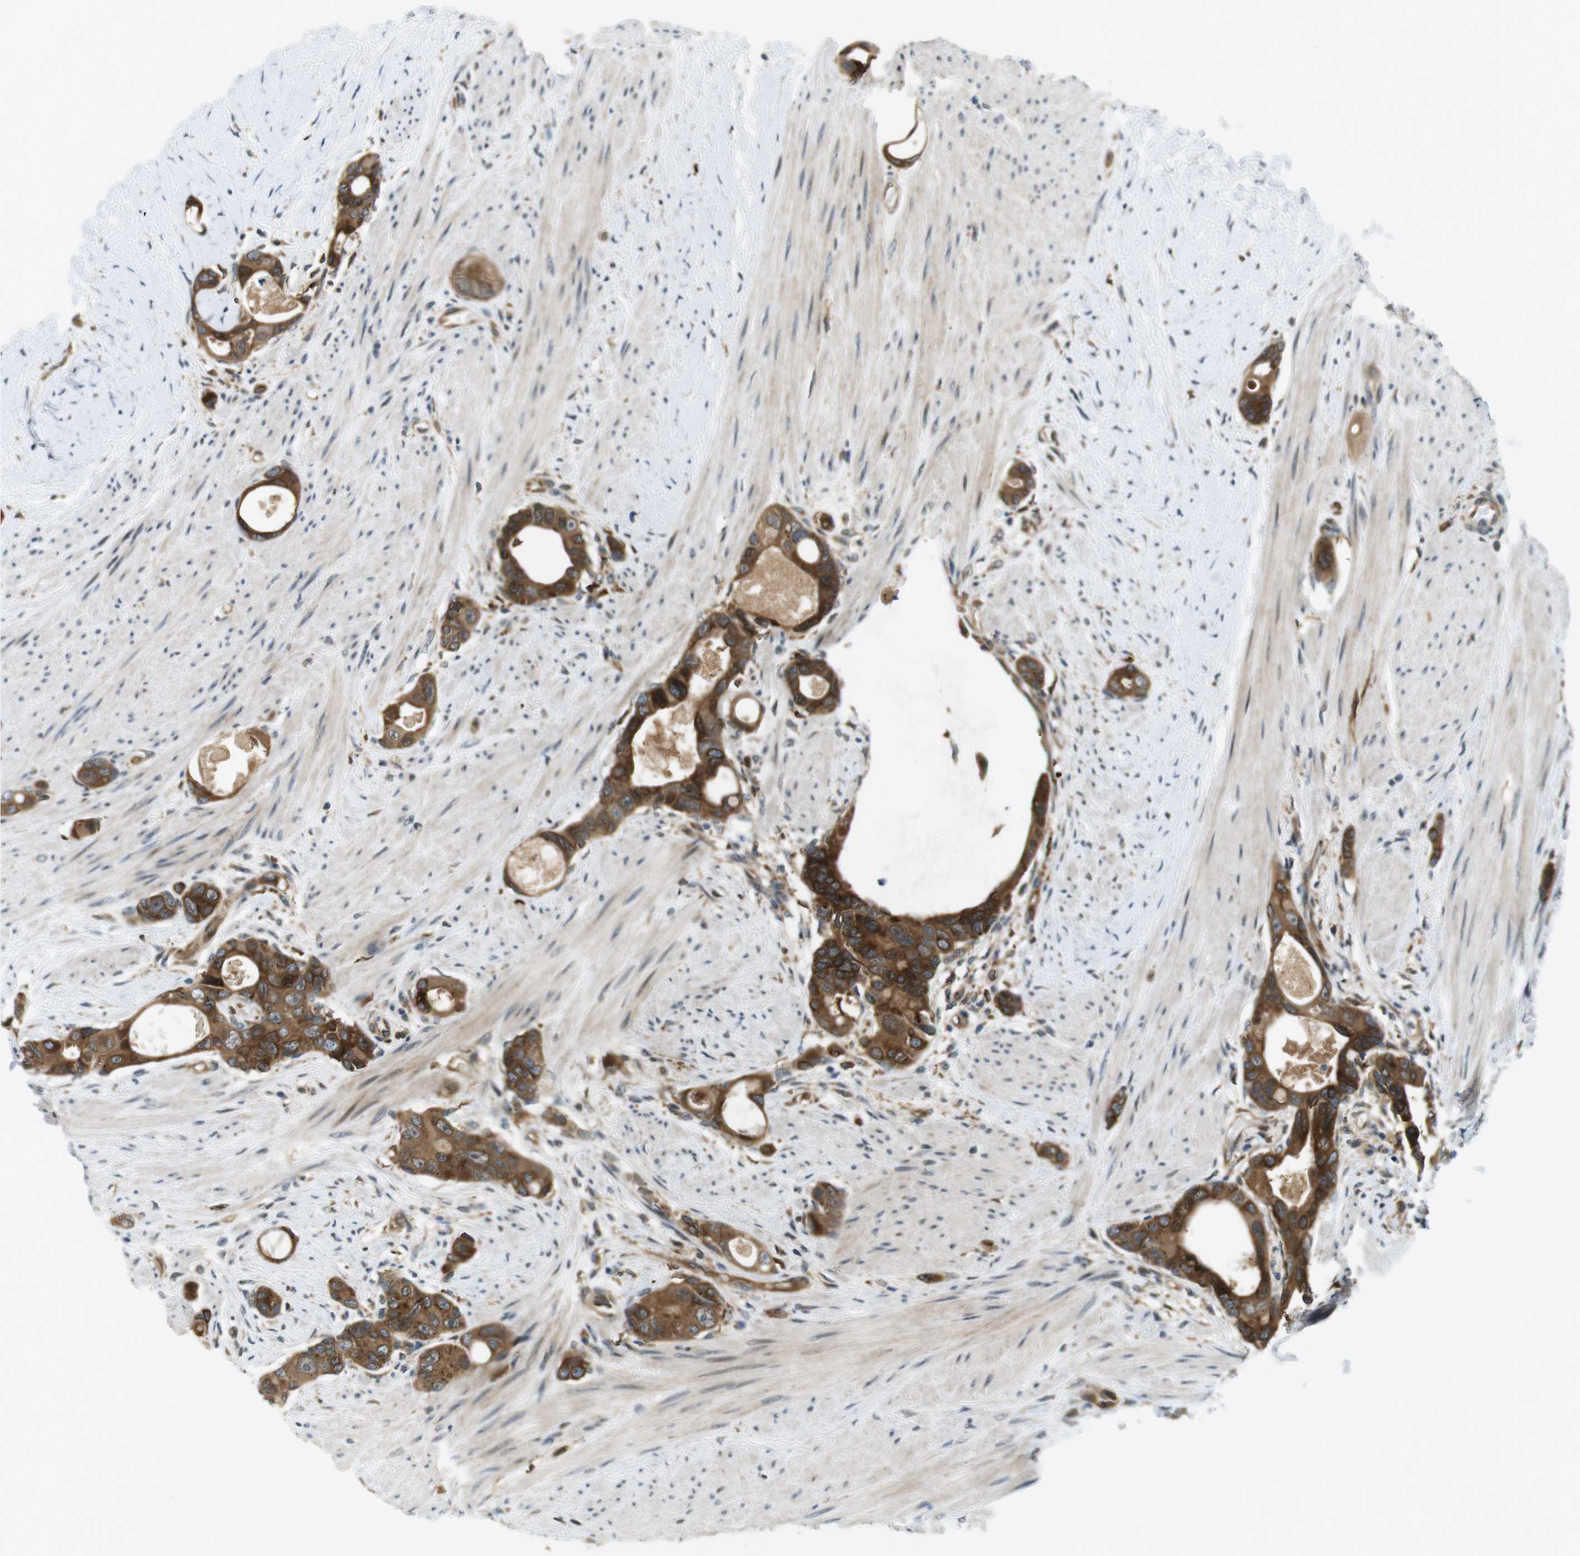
{"staining": {"intensity": "strong", "quantity": ">75%", "location": "cytoplasmic/membranous"}, "tissue": "colorectal cancer", "cell_type": "Tumor cells", "image_type": "cancer", "snomed": [{"axis": "morphology", "description": "Adenocarcinoma, NOS"}, {"axis": "topography", "description": "Rectum"}], "caption": "Immunohistochemical staining of adenocarcinoma (colorectal) displays high levels of strong cytoplasmic/membranous staining in about >75% of tumor cells.", "gene": "PALD1", "patient": {"sex": "male", "age": 51}}